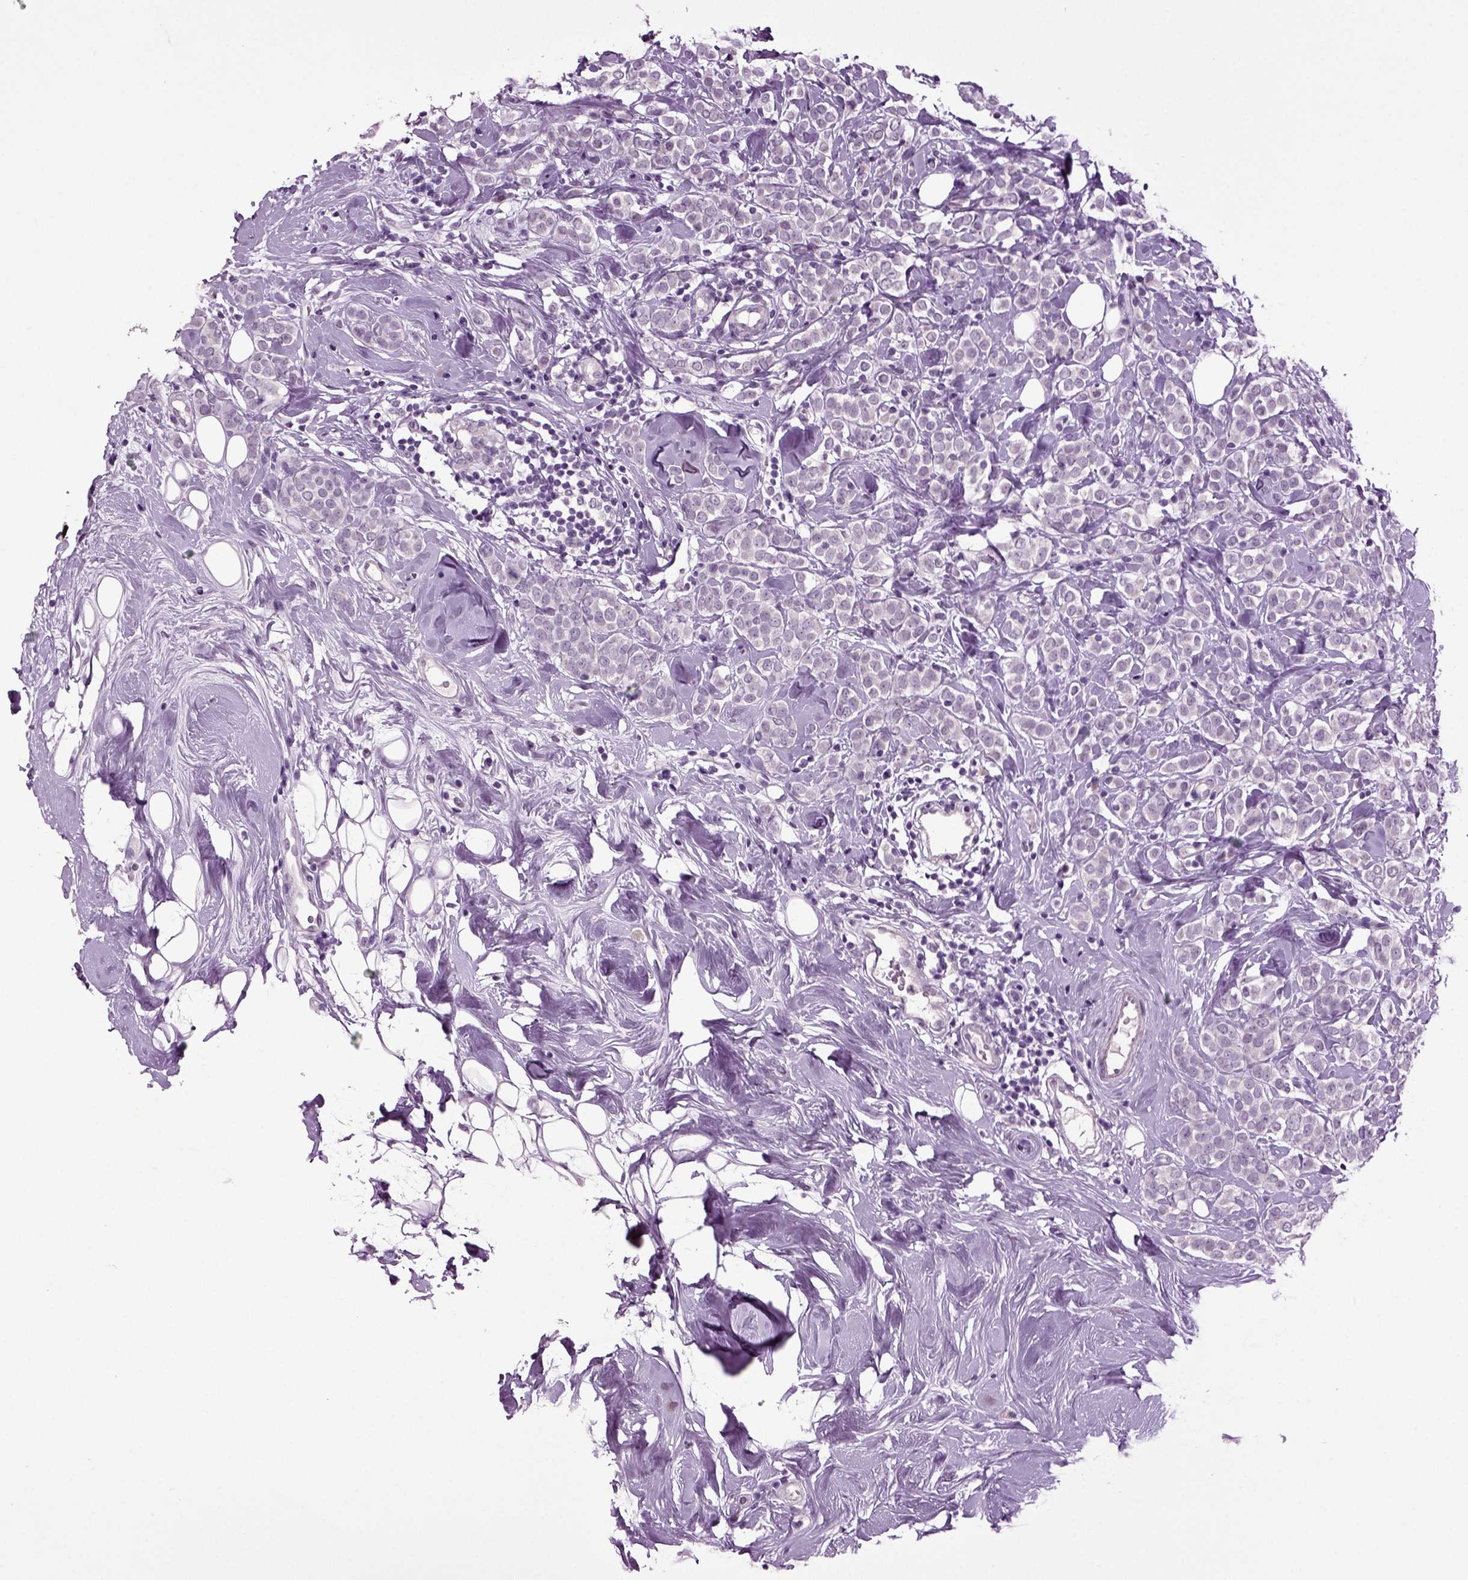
{"staining": {"intensity": "negative", "quantity": "none", "location": "none"}, "tissue": "breast cancer", "cell_type": "Tumor cells", "image_type": "cancer", "snomed": [{"axis": "morphology", "description": "Lobular carcinoma"}, {"axis": "topography", "description": "Breast"}], "caption": "High power microscopy micrograph of an IHC histopathology image of breast lobular carcinoma, revealing no significant positivity in tumor cells.", "gene": "SLC17A6", "patient": {"sex": "female", "age": 49}}